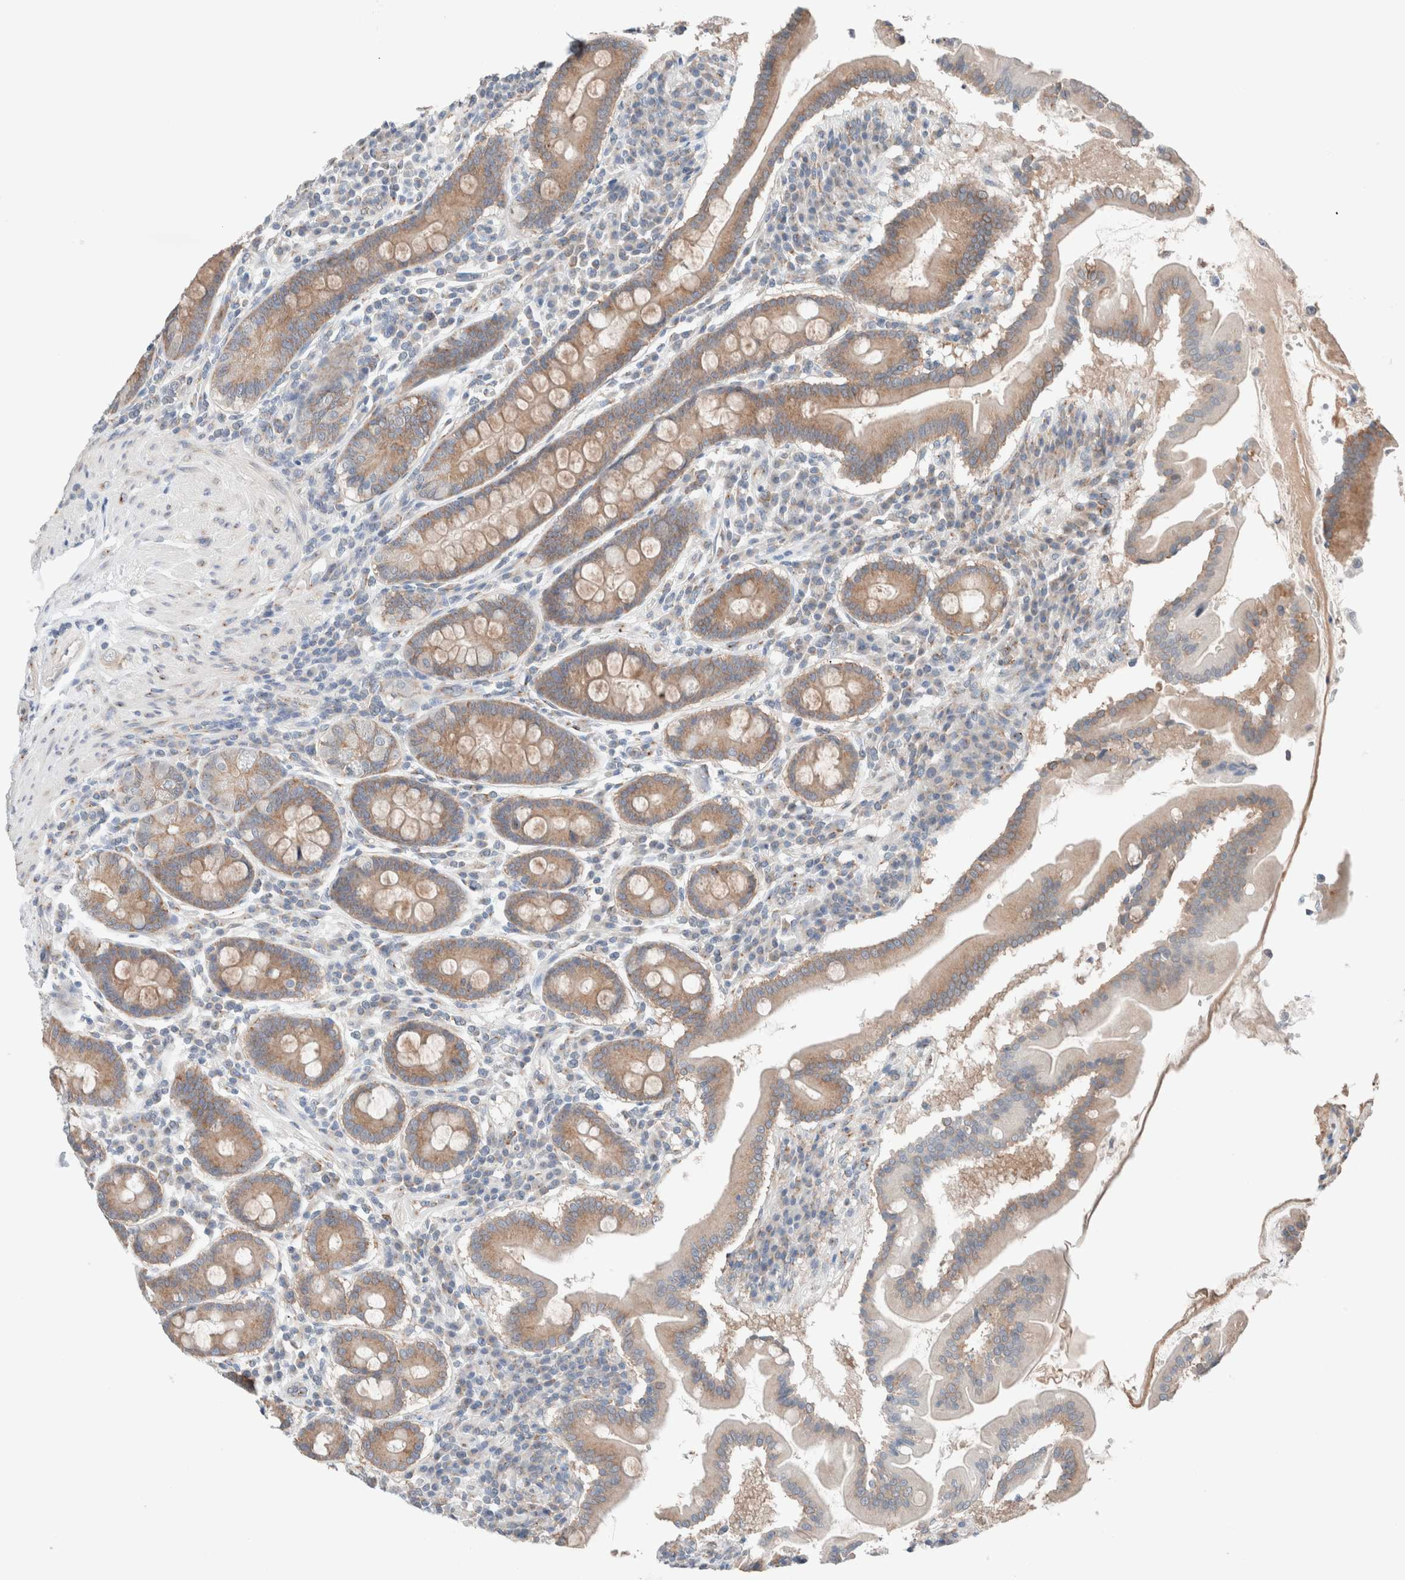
{"staining": {"intensity": "moderate", "quantity": ">75%", "location": "cytoplasmic/membranous"}, "tissue": "duodenum", "cell_type": "Glandular cells", "image_type": "normal", "snomed": [{"axis": "morphology", "description": "Normal tissue, NOS"}, {"axis": "topography", "description": "Duodenum"}], "caption": "Immunohistochemistry (IHC) staining of normal duodenum, which shows medium levels of moderate cytoplasmic/membranous expression in about >75% of glandular cells indicating moderate cytoplasmic/membranous protein staining. The staining was performed using DAB (brown) for protein detection and nuclei were counterstained in hematoxylin (blue).", "gene": "CASC3", "patient": {"sex": "male", "age": 50}}